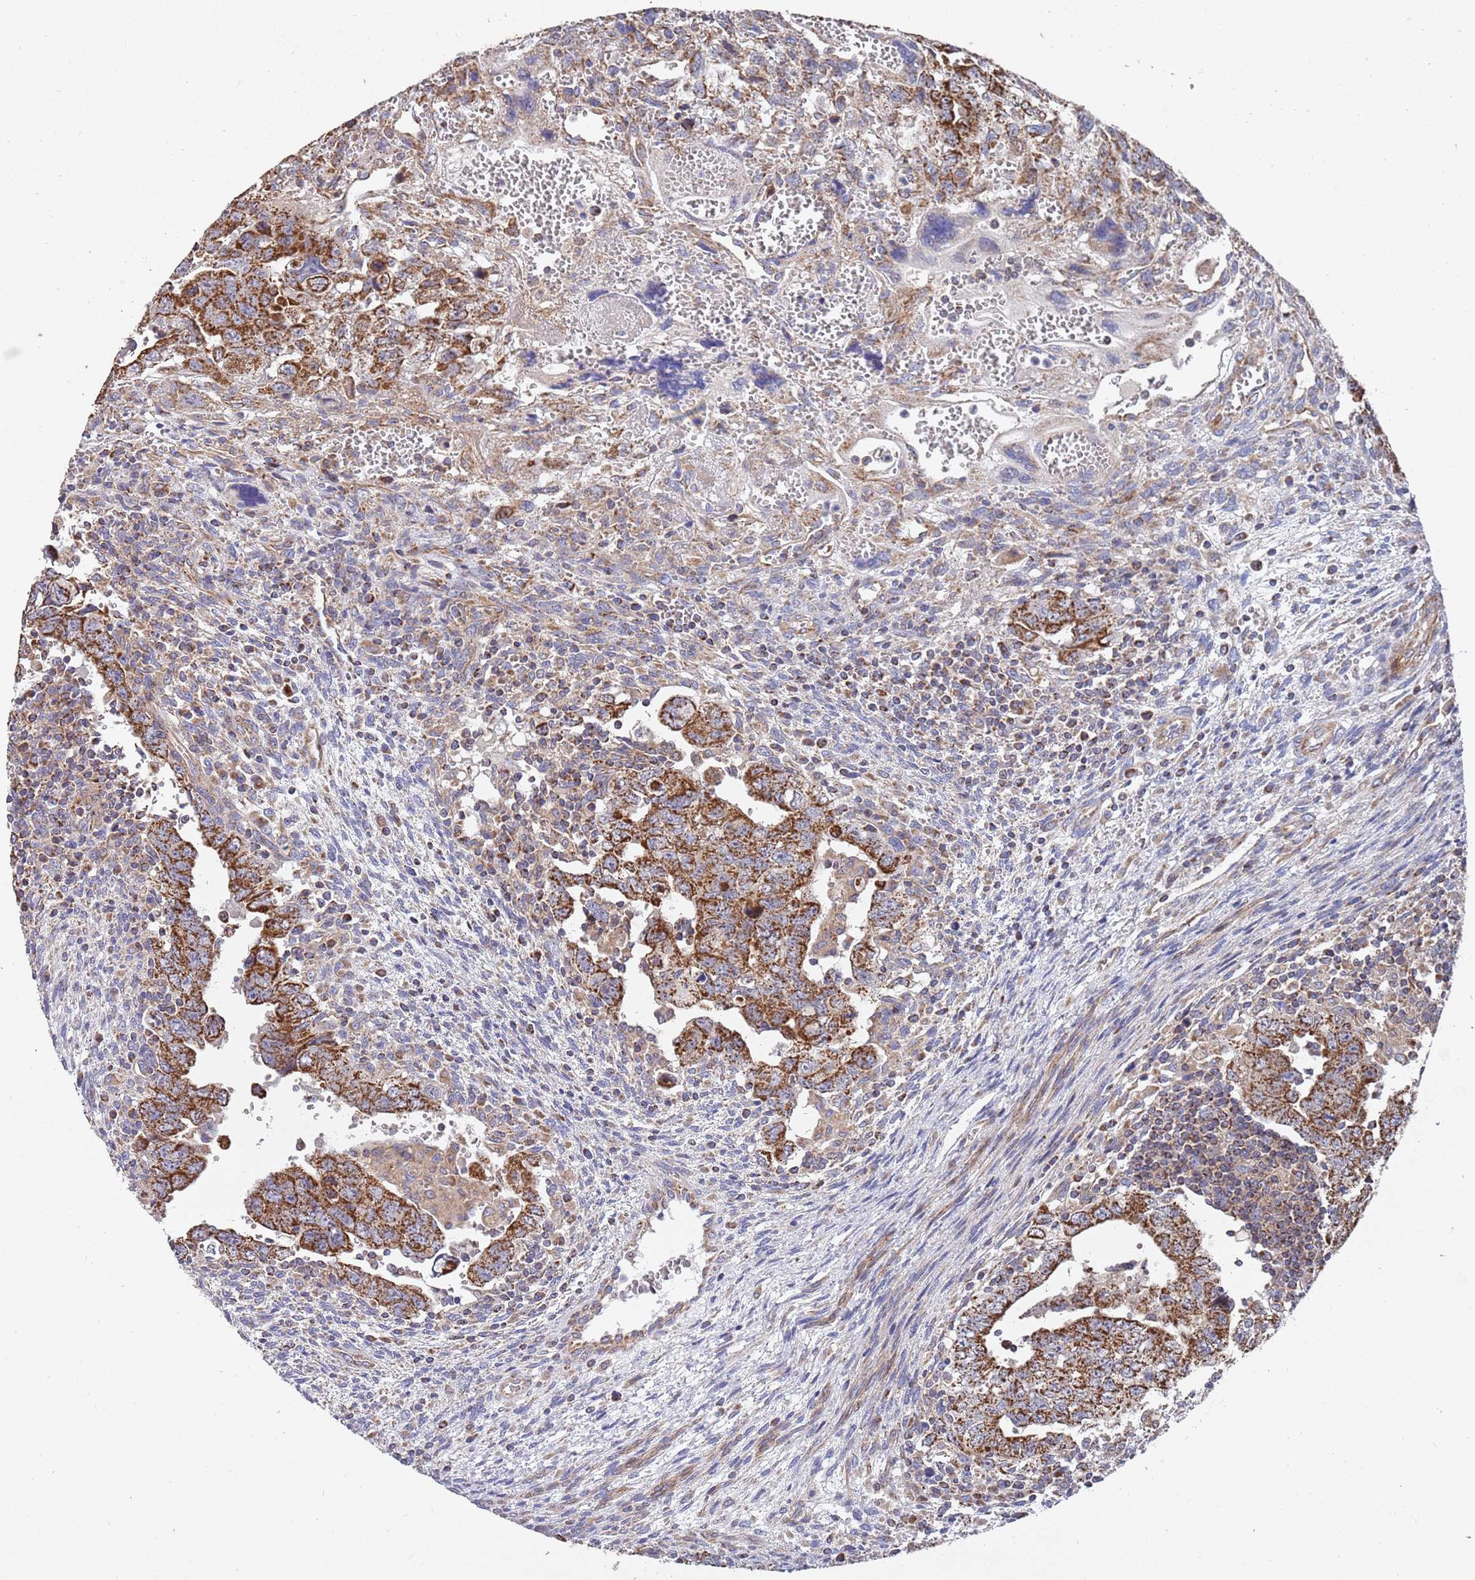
{"staining": {"intensity": "strong", "quantity": ">75%", "location": "cytoplasmic/membranous"}, "tissue": "testis cancer", "cell_type": "Tumor cells", "image_type": "cancer", "snomed": [{"axis": "morphology", "description": "Carcinoma, Embryonal, NOS"}, {"axis": "topography", "description": "Testis"}], "caption": "A brown stain highlights strong cytoplasmic/membranous expression of a protein in human testis embryonal carcinoma tumor cells. (DAB (3,3'-diaminobenzidine) IHC, brown staining for protein, blue staining for nuclei).", "gene": "WDFY3", "patient": {"sex": "male", "age": 28}}